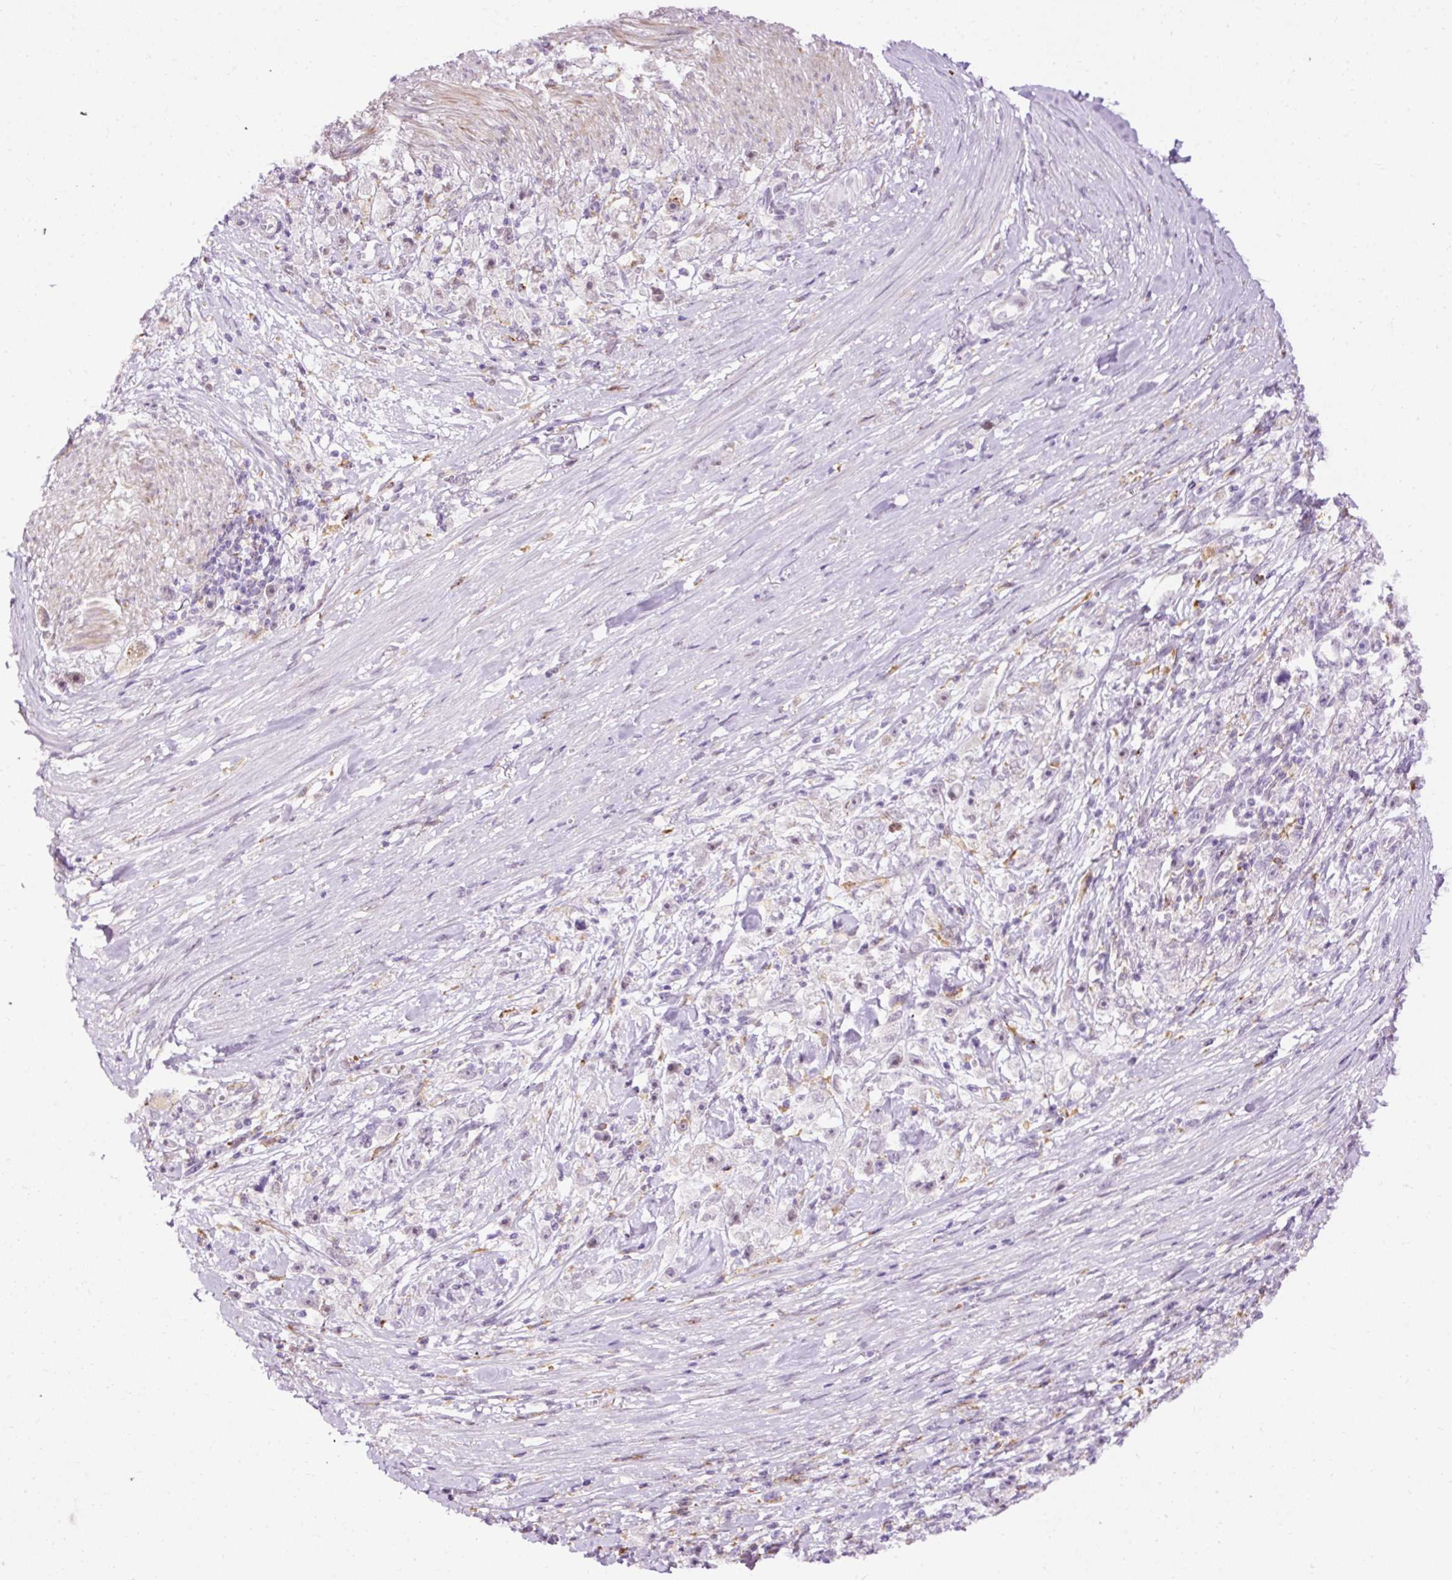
{"staining": {"intensity": "negative", "quantity": "none", "location": "none"}, "tissue": "stomach cancer", "cell_type": "Tumor cells", "image_type": "cancer", "snomed": [{"axis": "morphology", "description": "Adenocarcinoma, NOS"}, {"axis": "topography", "description": "Stomach"}], "caption": "High power microscopy micrograph of an immunohistochemistry (IHC) image of stomach adenocarcinoma, revealing no significant positivity in tumor cells.", "gene": "LY86", "patient": {"sex": "female", "age": 59}}